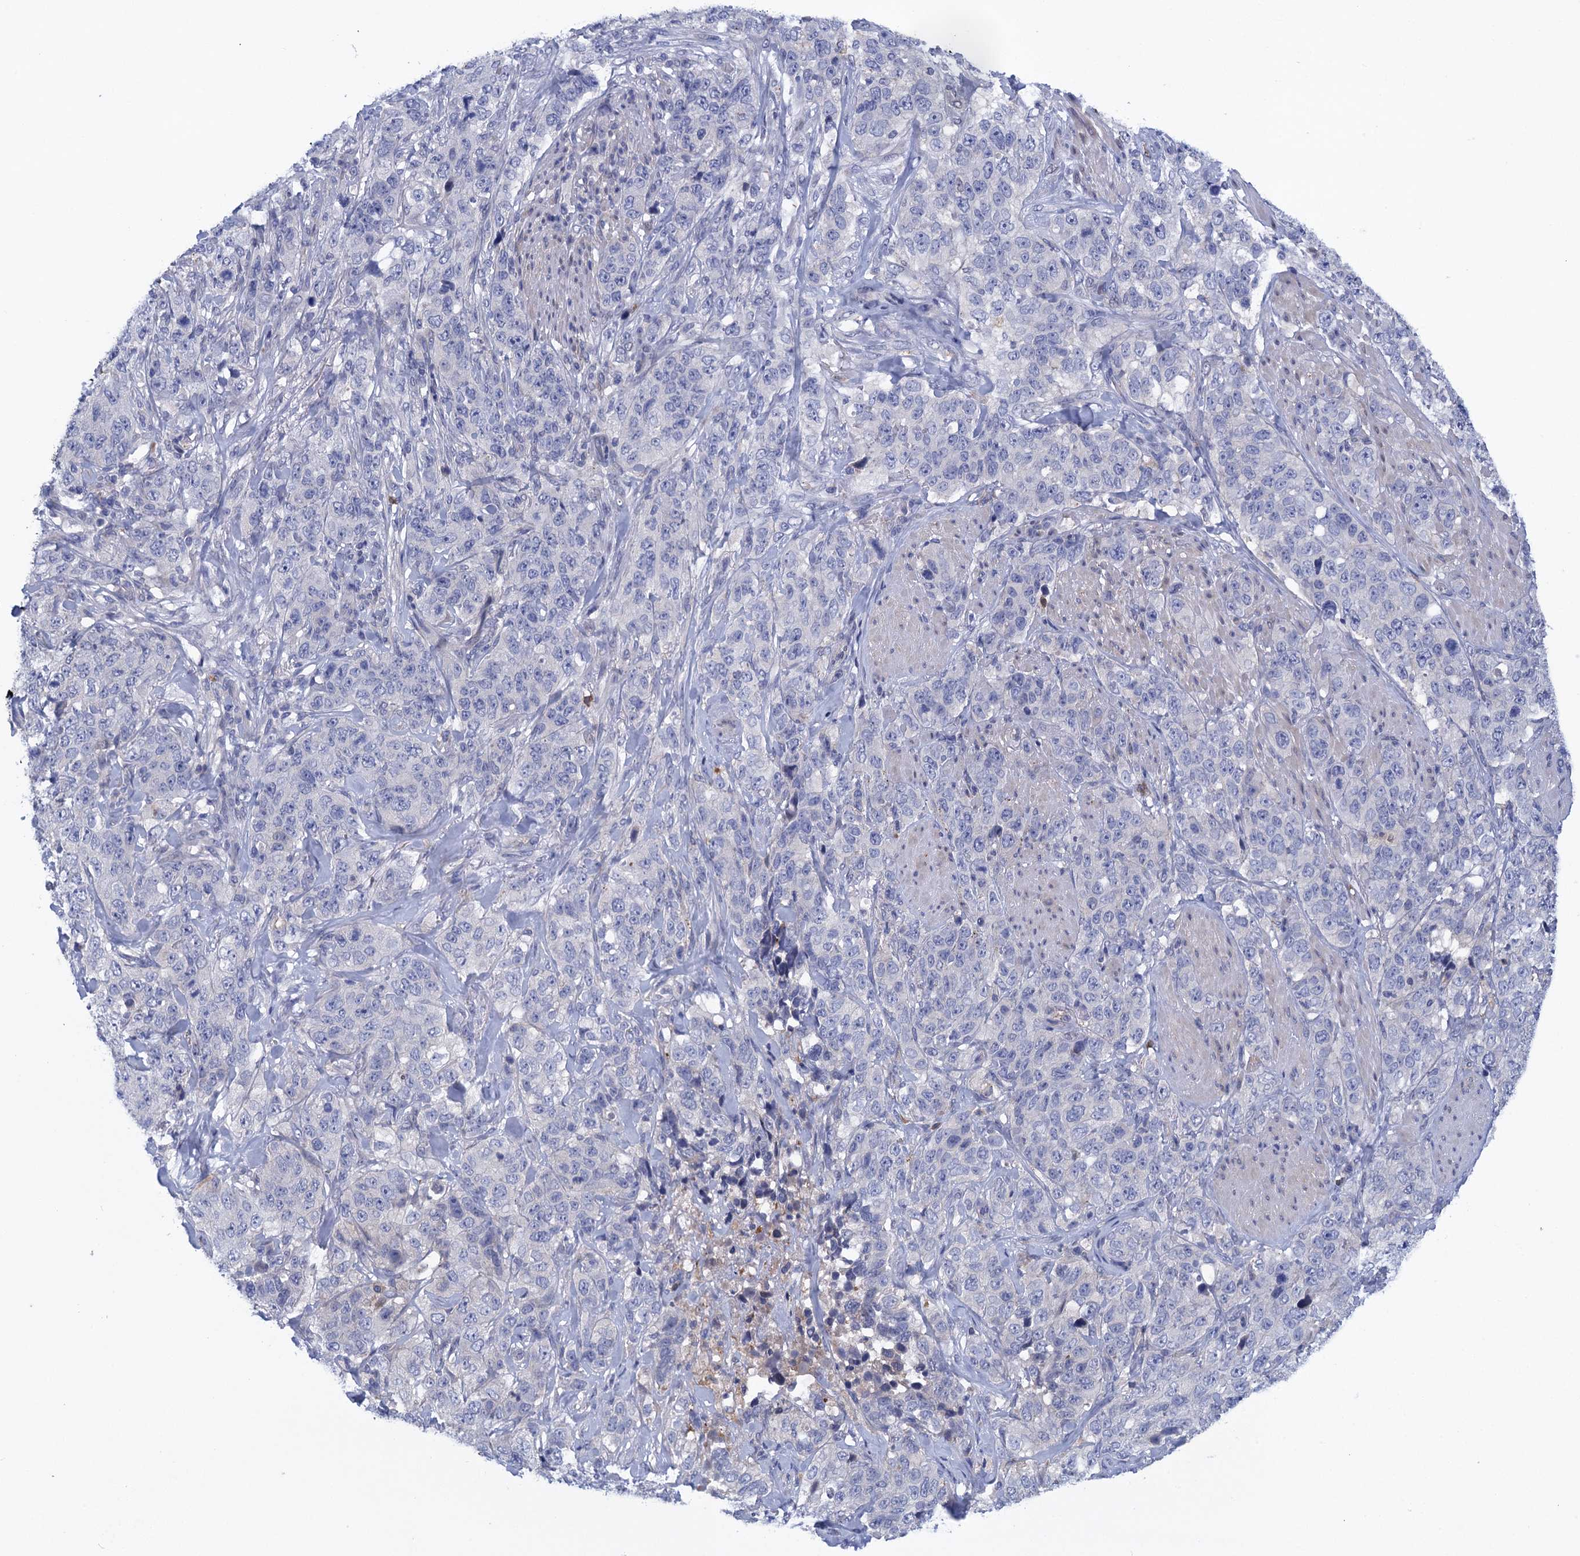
{"staining": {"intensity": "negative", "quantity": "none", "location": "none"}, "tissue": "stomach cancer", "cell_type": "Tumor cells", "image_type": "cancer", "snomed": [{"axis": "morphology", "description": "Adenocarcinoma, NOS"}, {"axis": "topography", "description": "Stomach"}], "caption": "Tumor cells show no significant protein positivity in adenocarcinoma (stomach). (DAB (3,3'-diaminobenzidine) IHC with hematoxylin counter stain).", "gene": "SCEL", "patient": {"sex": "male", "age": 48}}